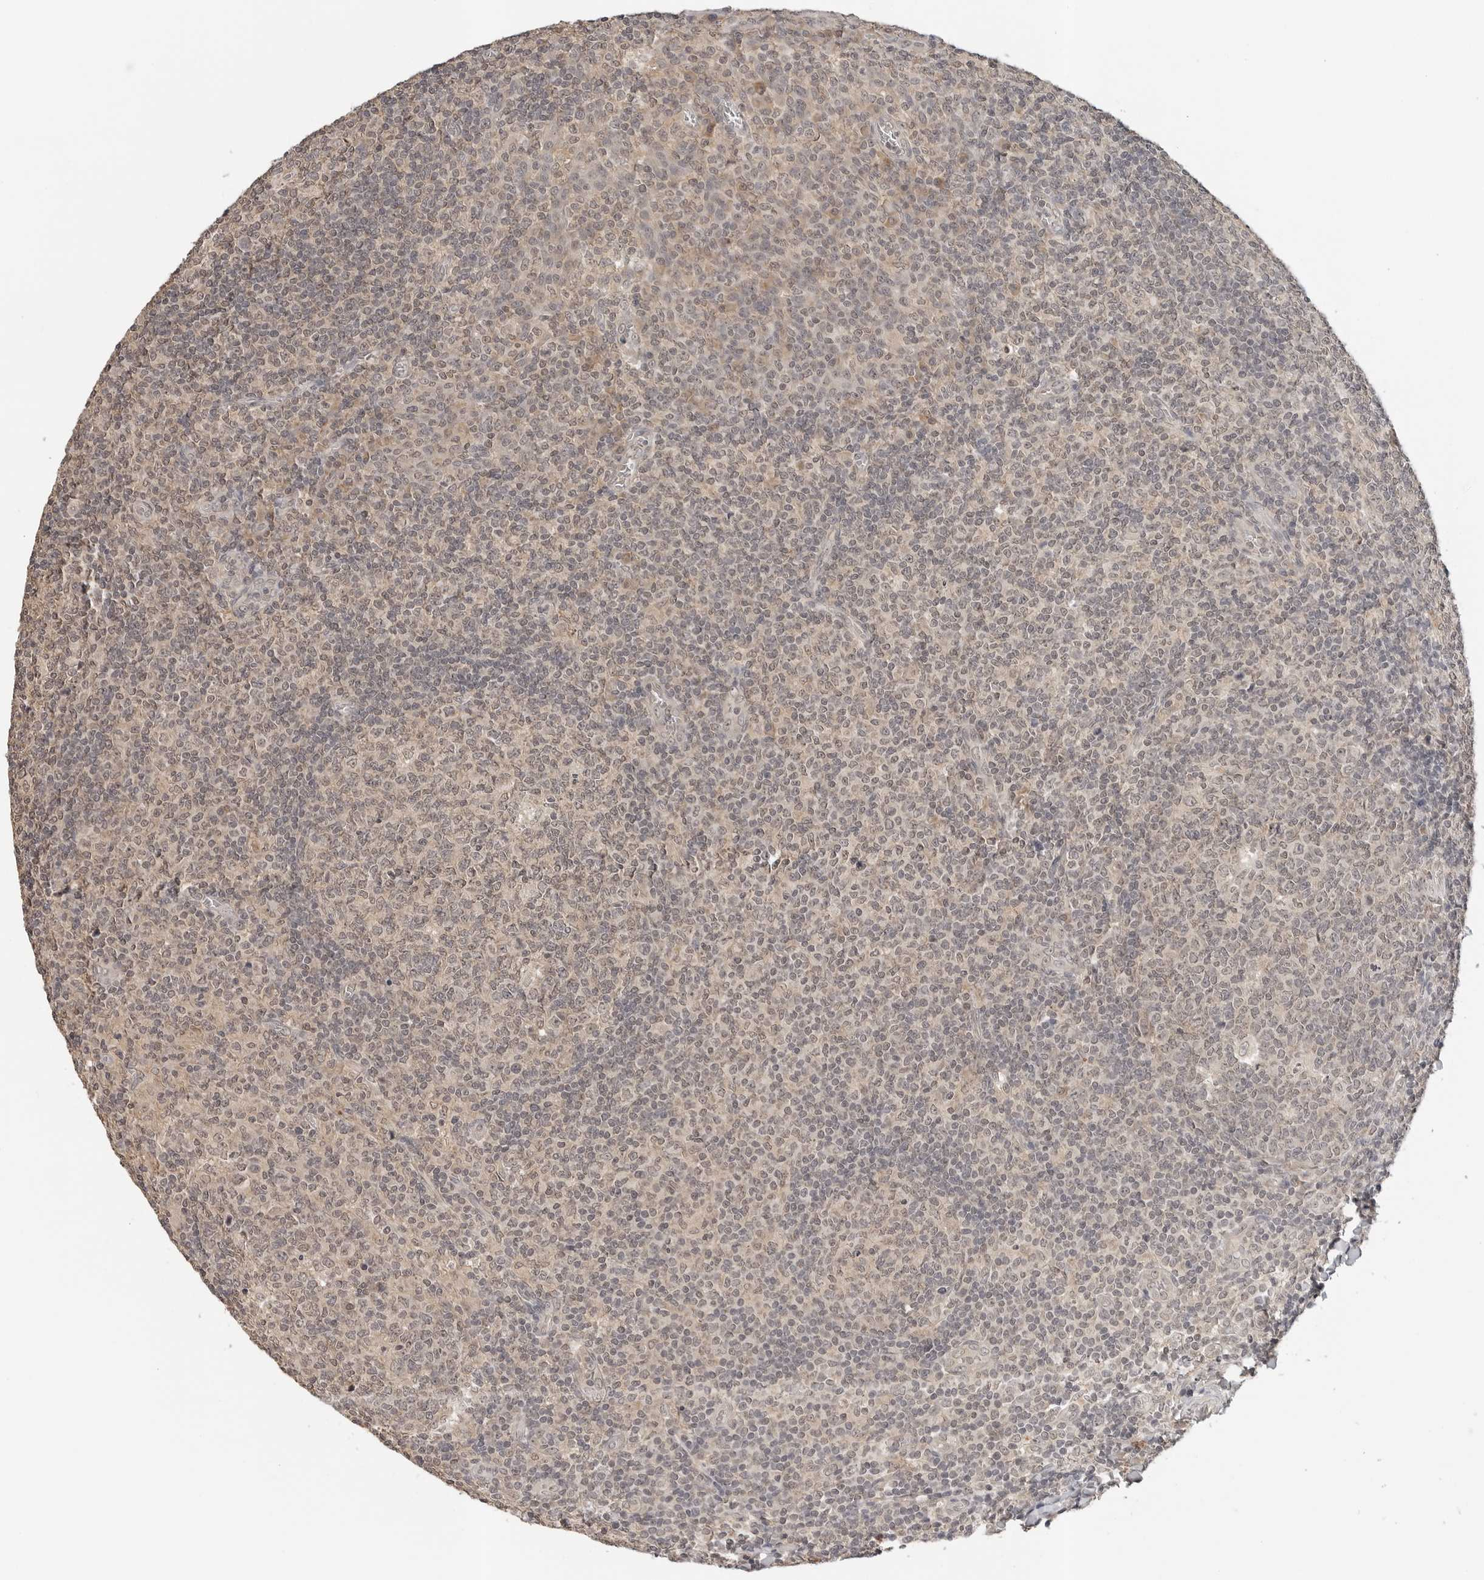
{"staining": {"intensity": "weak", "quantity": ">75%", "location": "nuclear"}, "tissue": "tonsil", "cell_type": "Germinal center cells", "image_type": "normal", "snomed": [{"axis": "morphology", "description": "Normal tissue, NOS"}, {"axis": "topography", "description": "Tonsil"}], "caption": "Protein expression analysis of benign human tonsil reveals weak nuclear expression in about >75% of germinal center cells. The protein of interest is stained brown, and the nuclei are stained in blue (DAB IHC with brightfield microscopy, high magnification).", "gene": "IL24", "patient": {"sex": "female", "age": 19}}